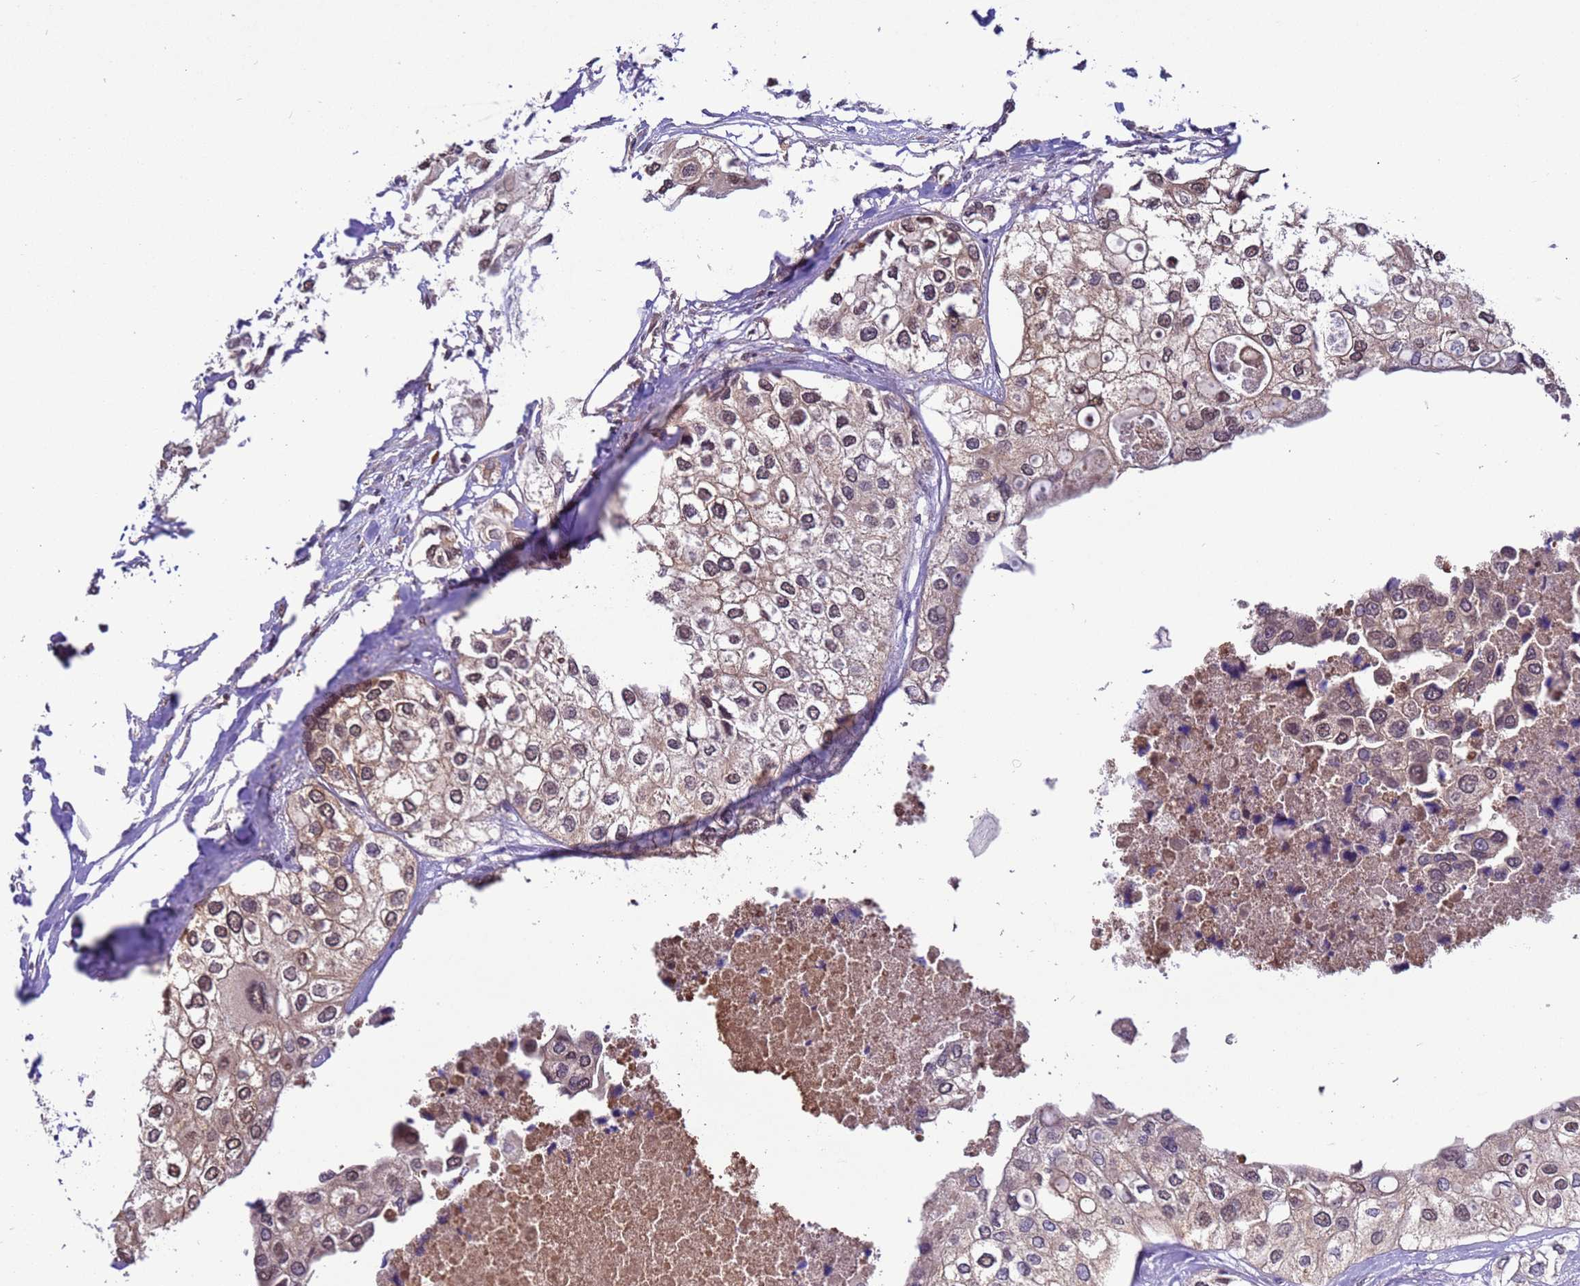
{"staining": {"intensity": "weak", "quantity": ">75%", "location": "nuclear"}, "tissue": "urothelial cancer", "cell_type": "Tumor cells", "image_type": "cancer", "snomed": [{"axis": "morphology", "description": "Urothelial carcinoma, High grade"}, {"axis": "topography", "description": "Urinary bladder"}], "caption": "Immunohistochemical staining of human urothelial carcinoma (high-grade) shows weak nuclear protein positivity in approximately >75% of tumor cells.", "gene": "ZFP69B", "patient": {"sex": "male", "age": 64}}